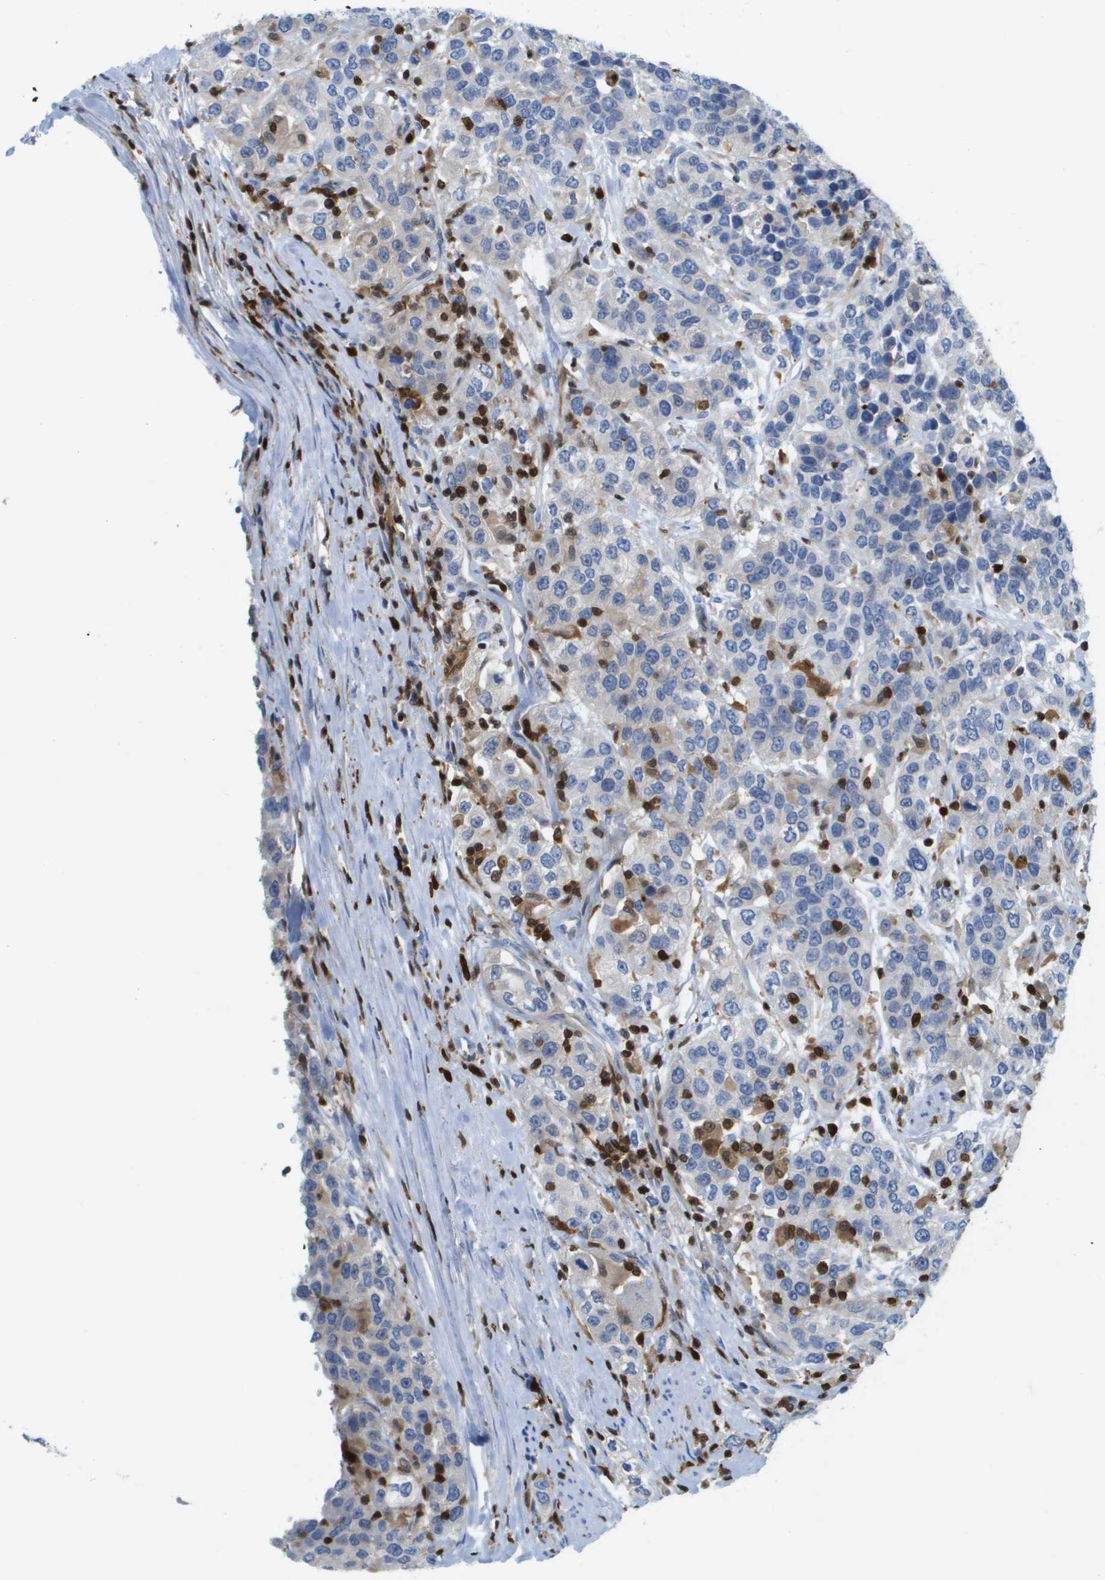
{"staining": {"intensity": "negative", "quantity": "none", "location": "none"}, "tissue": "urothelial cancer", "cell_type": "Tumor cells", "image_type": "cancer", "snomed": [{"axis": "morphology", "description": "Urothelial carcinoma, High grade"}, {"axis": "topography", "description": "Urinary bladder"}], "caption": "This is an immunohistochemistry photomicrograph of urothelial cancer. There is no staining in tumor cells.", "gene": "DOCK5", "patient": {"sex": "female", "age": 80}}